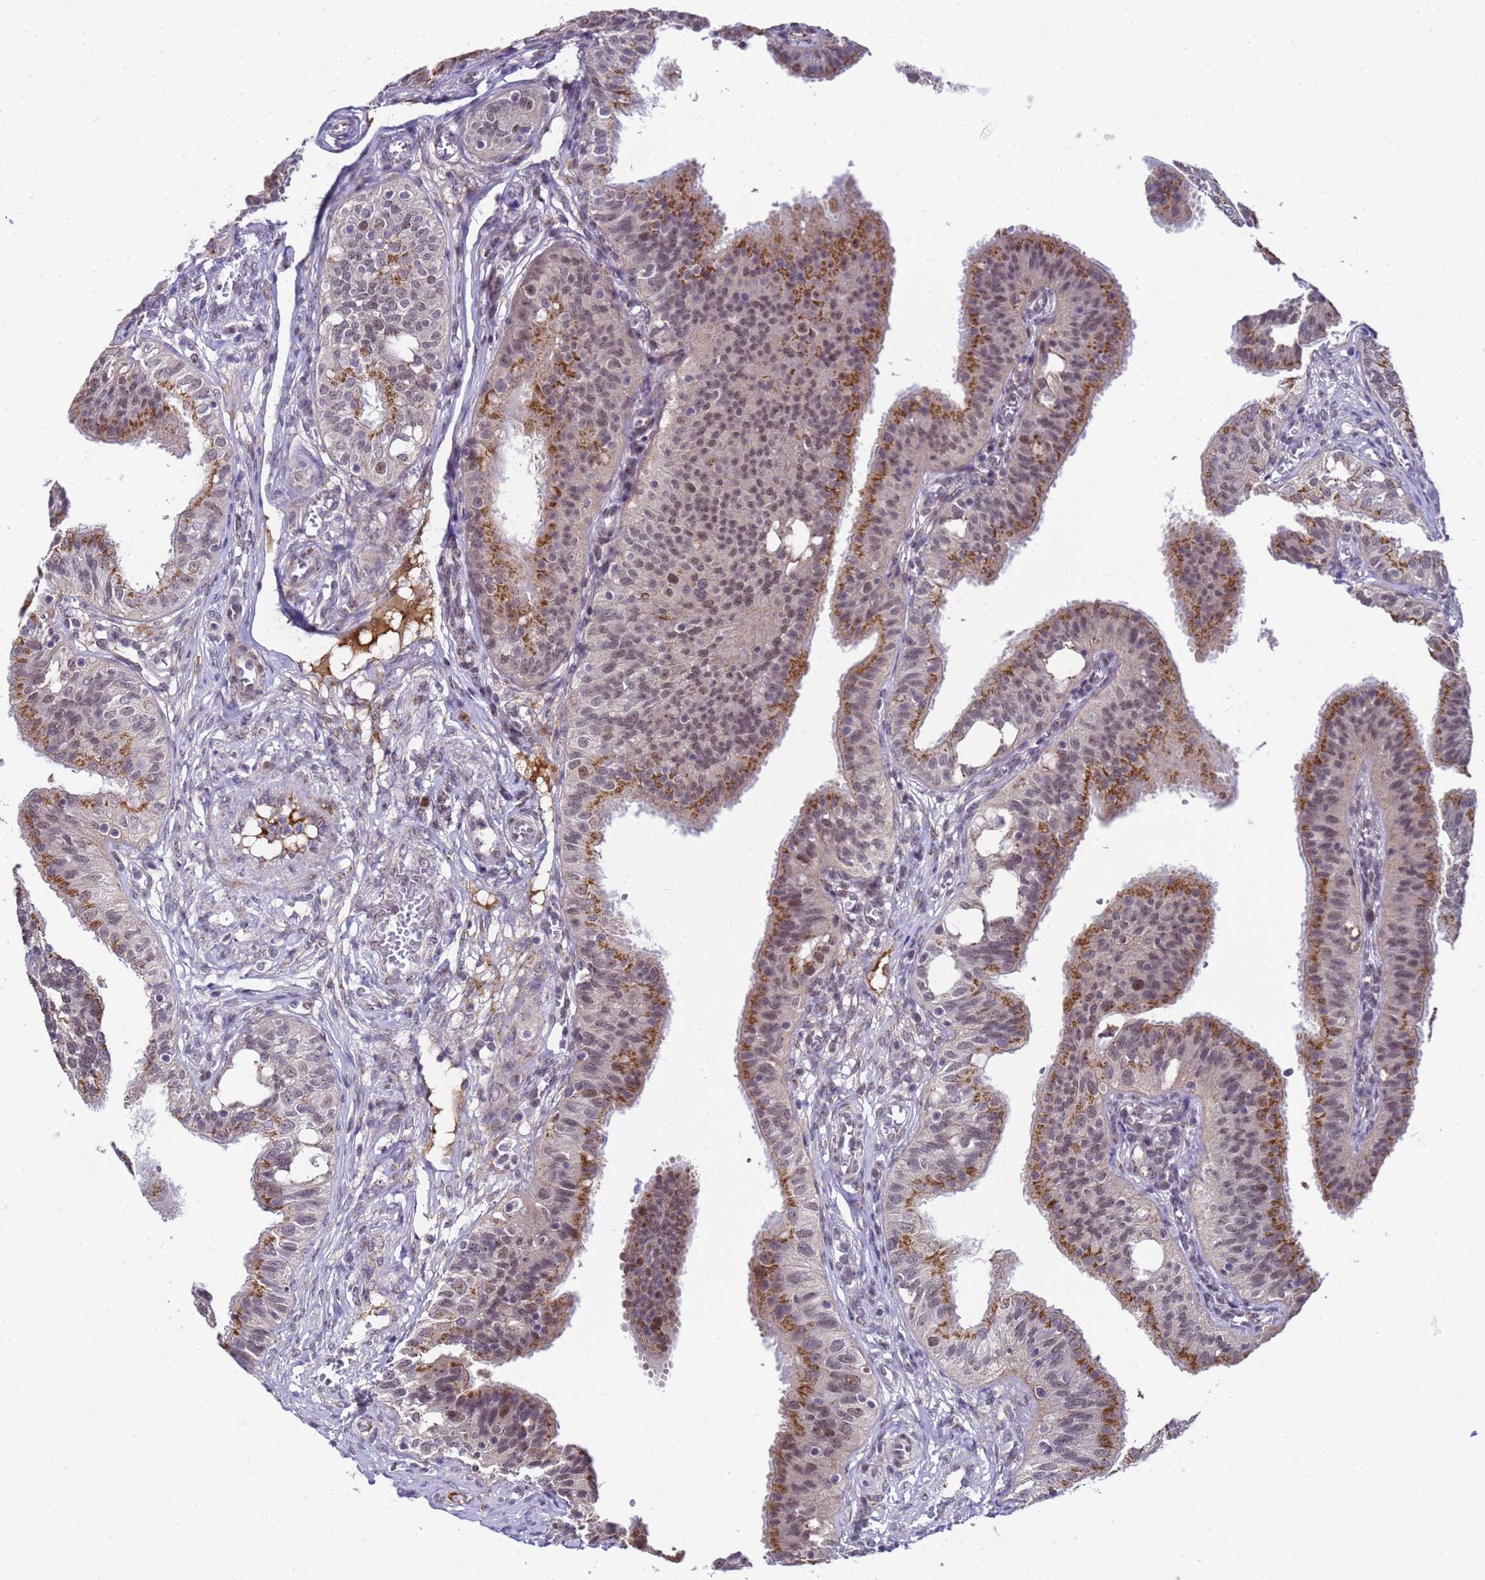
{"staining": {"intensity": "moderate", "quantity": "25%-75%", "location": "cytoplasmic/membranous,nuclear"}, "tissue": "fallopian tube", "cell_type": "Glandular cells", "image_type": "normal", "snomed": [{"axis": "morphology", "description": "Normal tissue, NOS"}, {"axis": "topography", "description": "Fallopian tube"}, {"axis": "topography", "description": "Ovary"}], "caption": "DAB immunohistochemical staining of unremarkable human fallopian tube demonstrates moderate cytoplasmic/membranous,nuclear protein staining in about 25%-75% of glandular cells.", "gene": "C19orf47", "patient": {"sex": "female", "age": 42}}